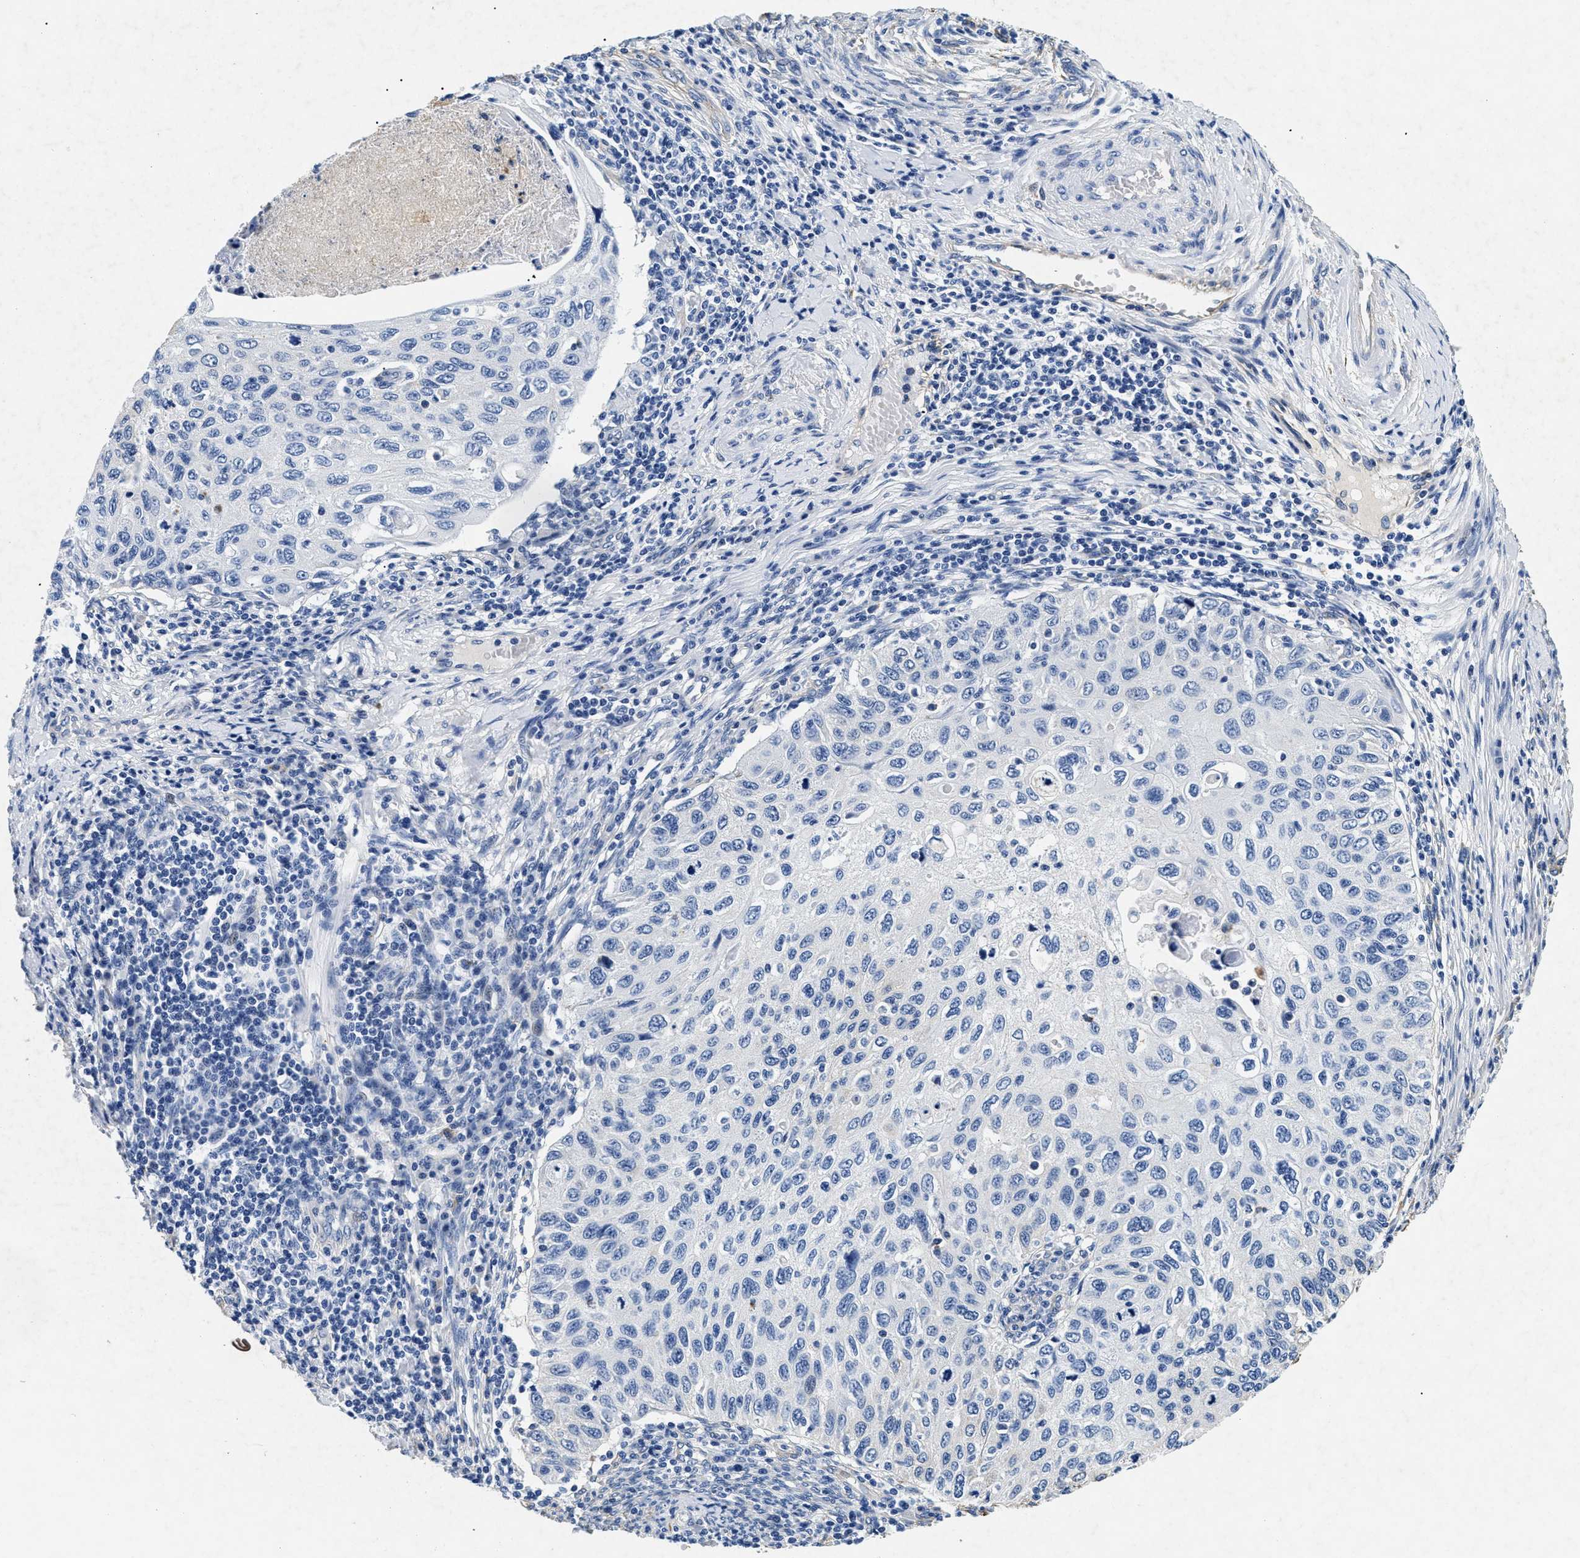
{"staining": {"intensity": "negative", "quantity": "none", "location": "none"}, "tissue": "cervical cancer", "cell_type": "Tumor cells", "image_type": "cancer", "snomed": [{"axis": "morphology", "description": "Squamous cell carcinoma, NOS"}, {"axis": "topography", "description": "Cervix"}], "caption": "Tumor cells show no significant expression in cervical cancer (squamous cell carcinoma). Brightfield microscopy of immunohistochemistry stained with DAB (brown) and hematoxylin (blue), captured at high magnification.", "gene": "LAMA3", "patient": {"sex": "female", "age": 70}}